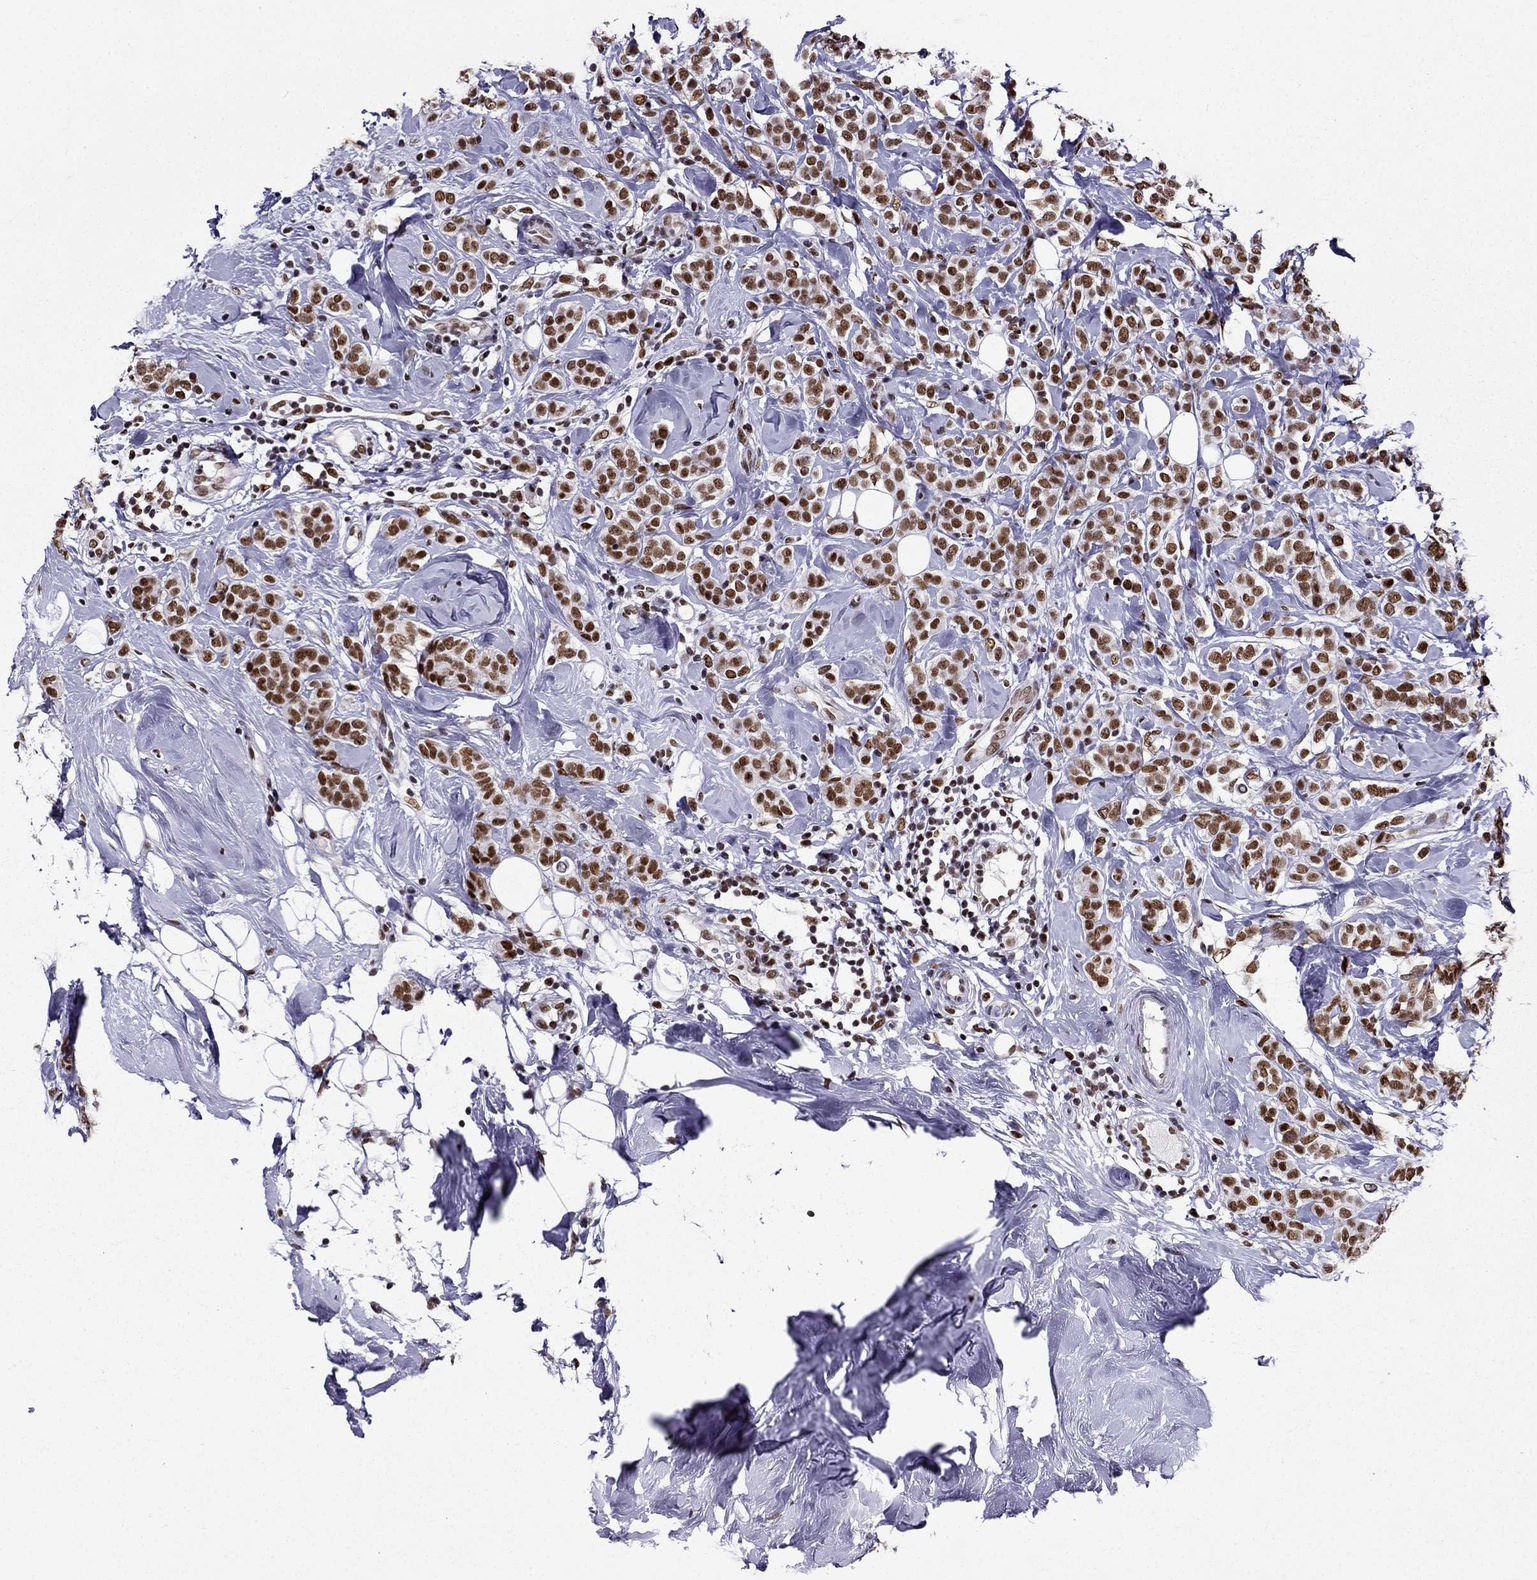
{"staining": {"intensity": "strong", "quantity": "25%-75%", "location": "nuclear"}, "tissue": "breast cancer", "cell_type": "Tumor cells", "image_type": "cancer", "snomed": [{"axis": "morphology", "description": "Lobular carcinoma"}, {"axis": "topography", "description": "Breast"}], "caption": "This photomicrograph reveals immunohistochemistry staining of human breast lobular carcinoma, with high strong nuclear expression in approximately 25%-75% of tumor cells.", "gene": "ZNF420", "patient": {"sex": "female", "age": 49}}